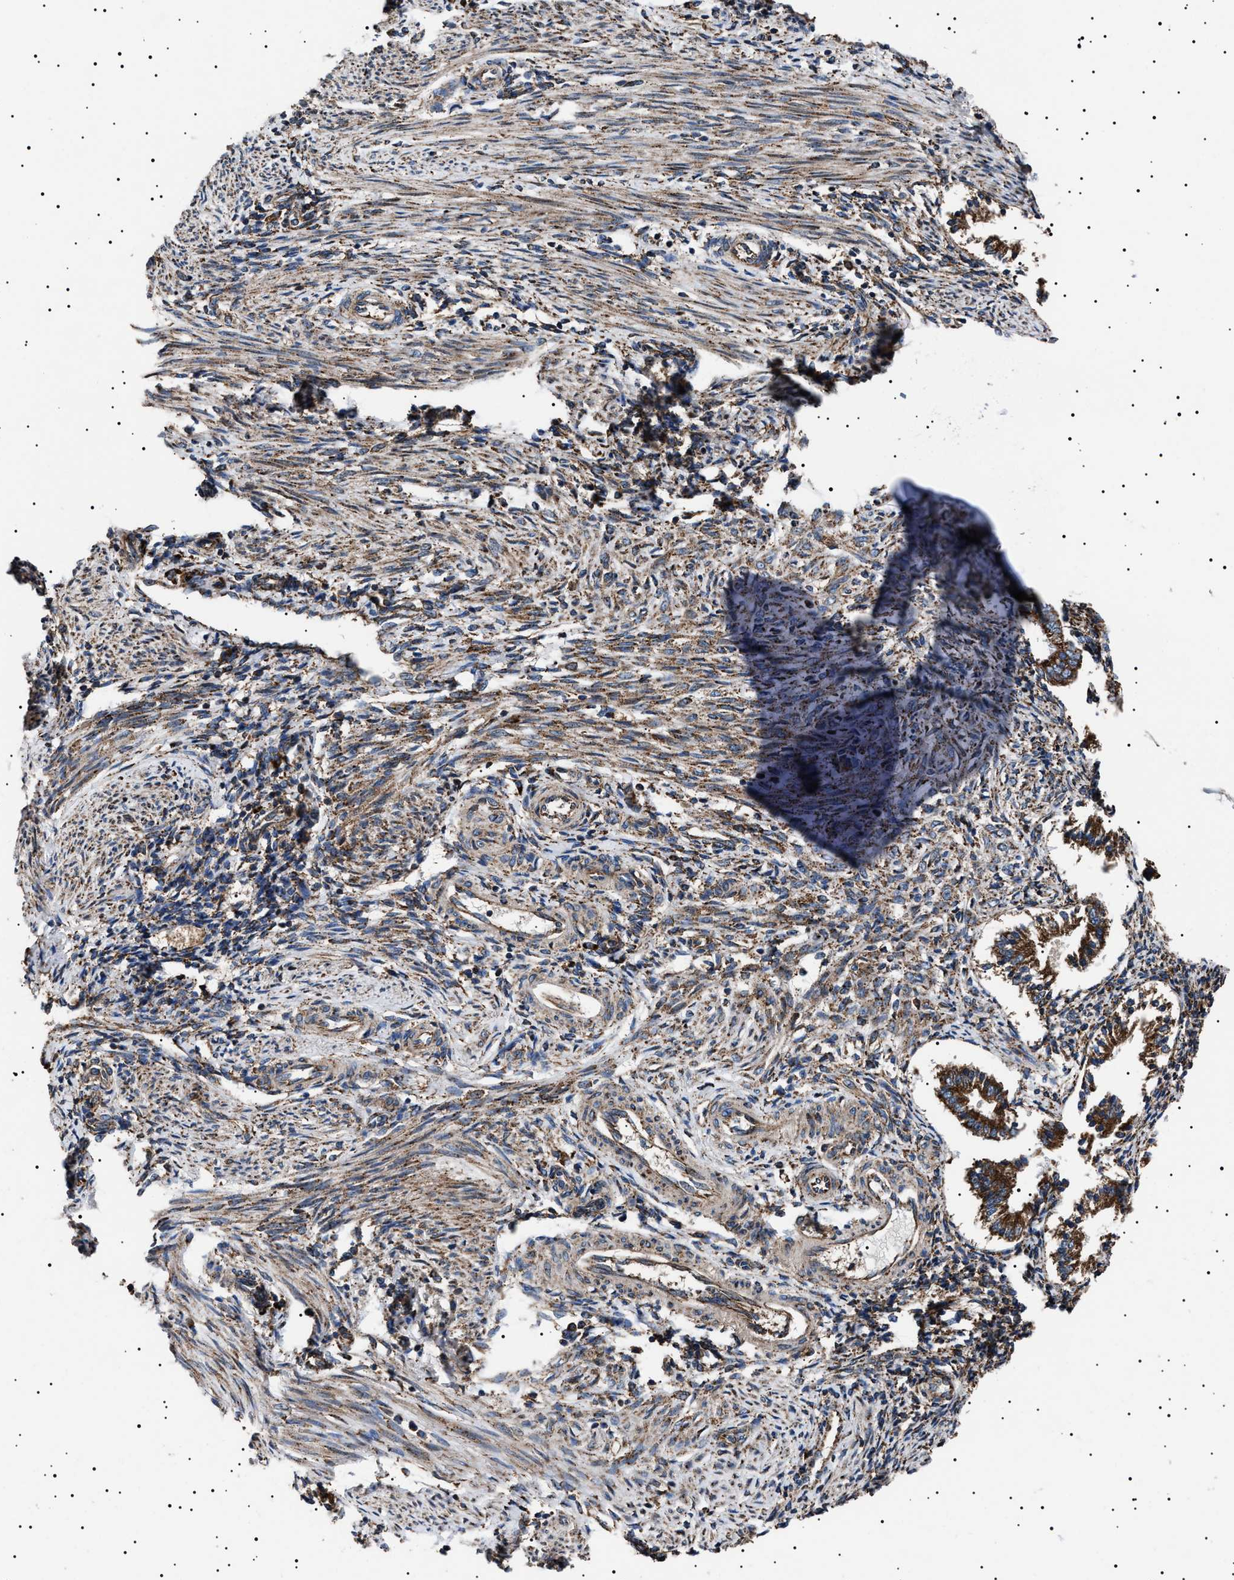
{"staining": {"intensity": "weak", "quantity": ">75%", "location": "cytoplasmic/membranous"}, "tissue": "endometrium", "cell_type": "Cells in endometrial stroma", "image_type": "normal", "snomed": [{"axis": "morphology", "description": "Normal tissue, NOS"}, {"axis": "topography", "description": "Endometrium"}], "caption": "This histopathology image shows immunohistochemistry staining of unremarkable endometrium, with low weak cytoplasmic/membranous expression in about >75% of cells in endometrial stroma.", "gene": "TOP1MT", "patient": {"sex": "female", "age": 42}}